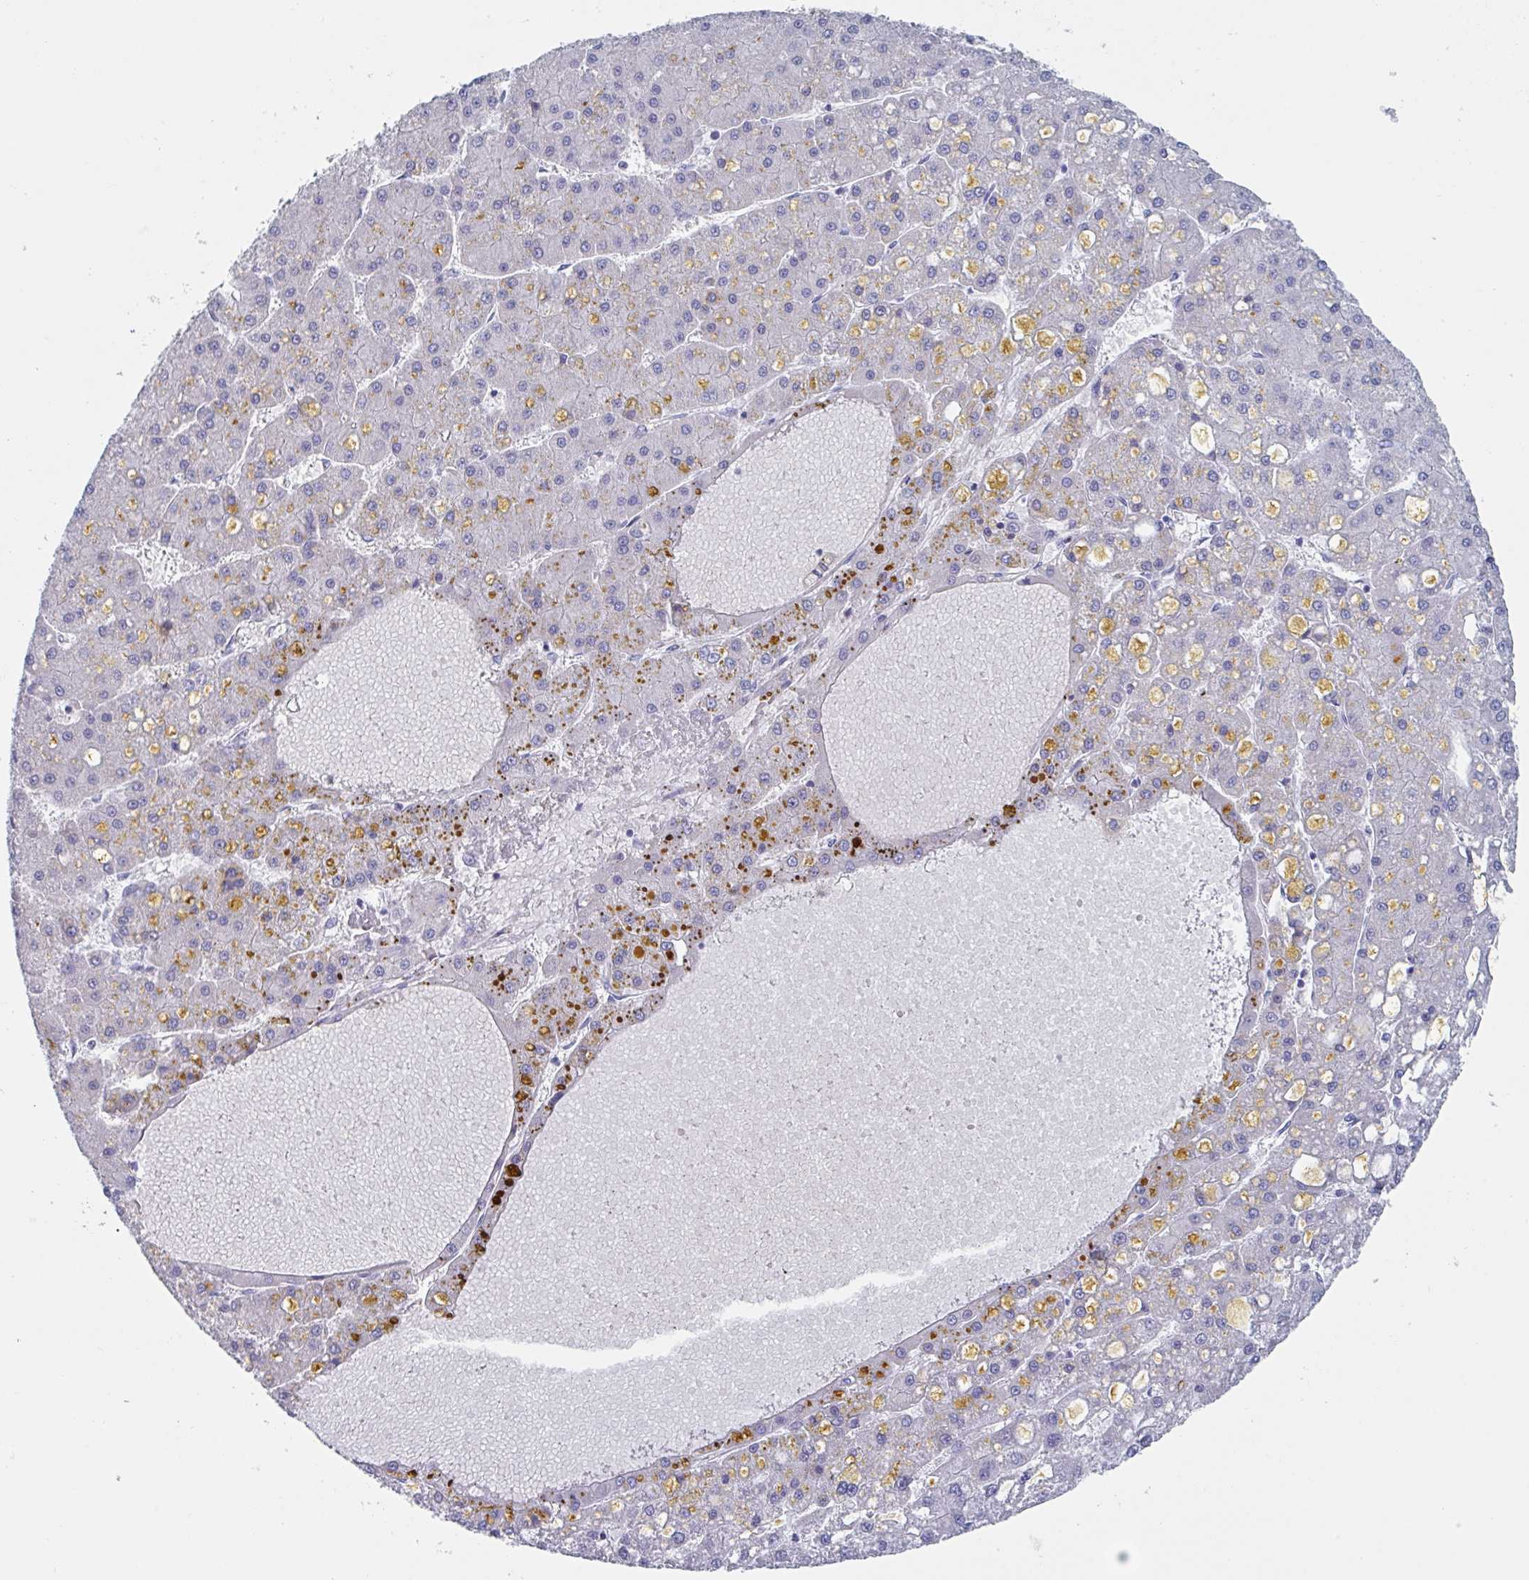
{"staining": {"intensity": "negative", "quantity": "none", "location": "none"}, "tissue": "liver cancer", "cell_type": "Tumor cells", "image_type": "cancer", "snomed": [{"axis": "morphology", "description": "Carcinoma, Hepatocellular, NOS"}, {"axis": "topography", "description": "Liver"}], "caption": "Tumor cells show no significant protein expression in liver hepatocellular carcinoma. (DAB (3,3'-diaminobenzidine) IHC, high magnification).", "gene": "DPEP3", "patient": {"sex": "male", "age": 67}}